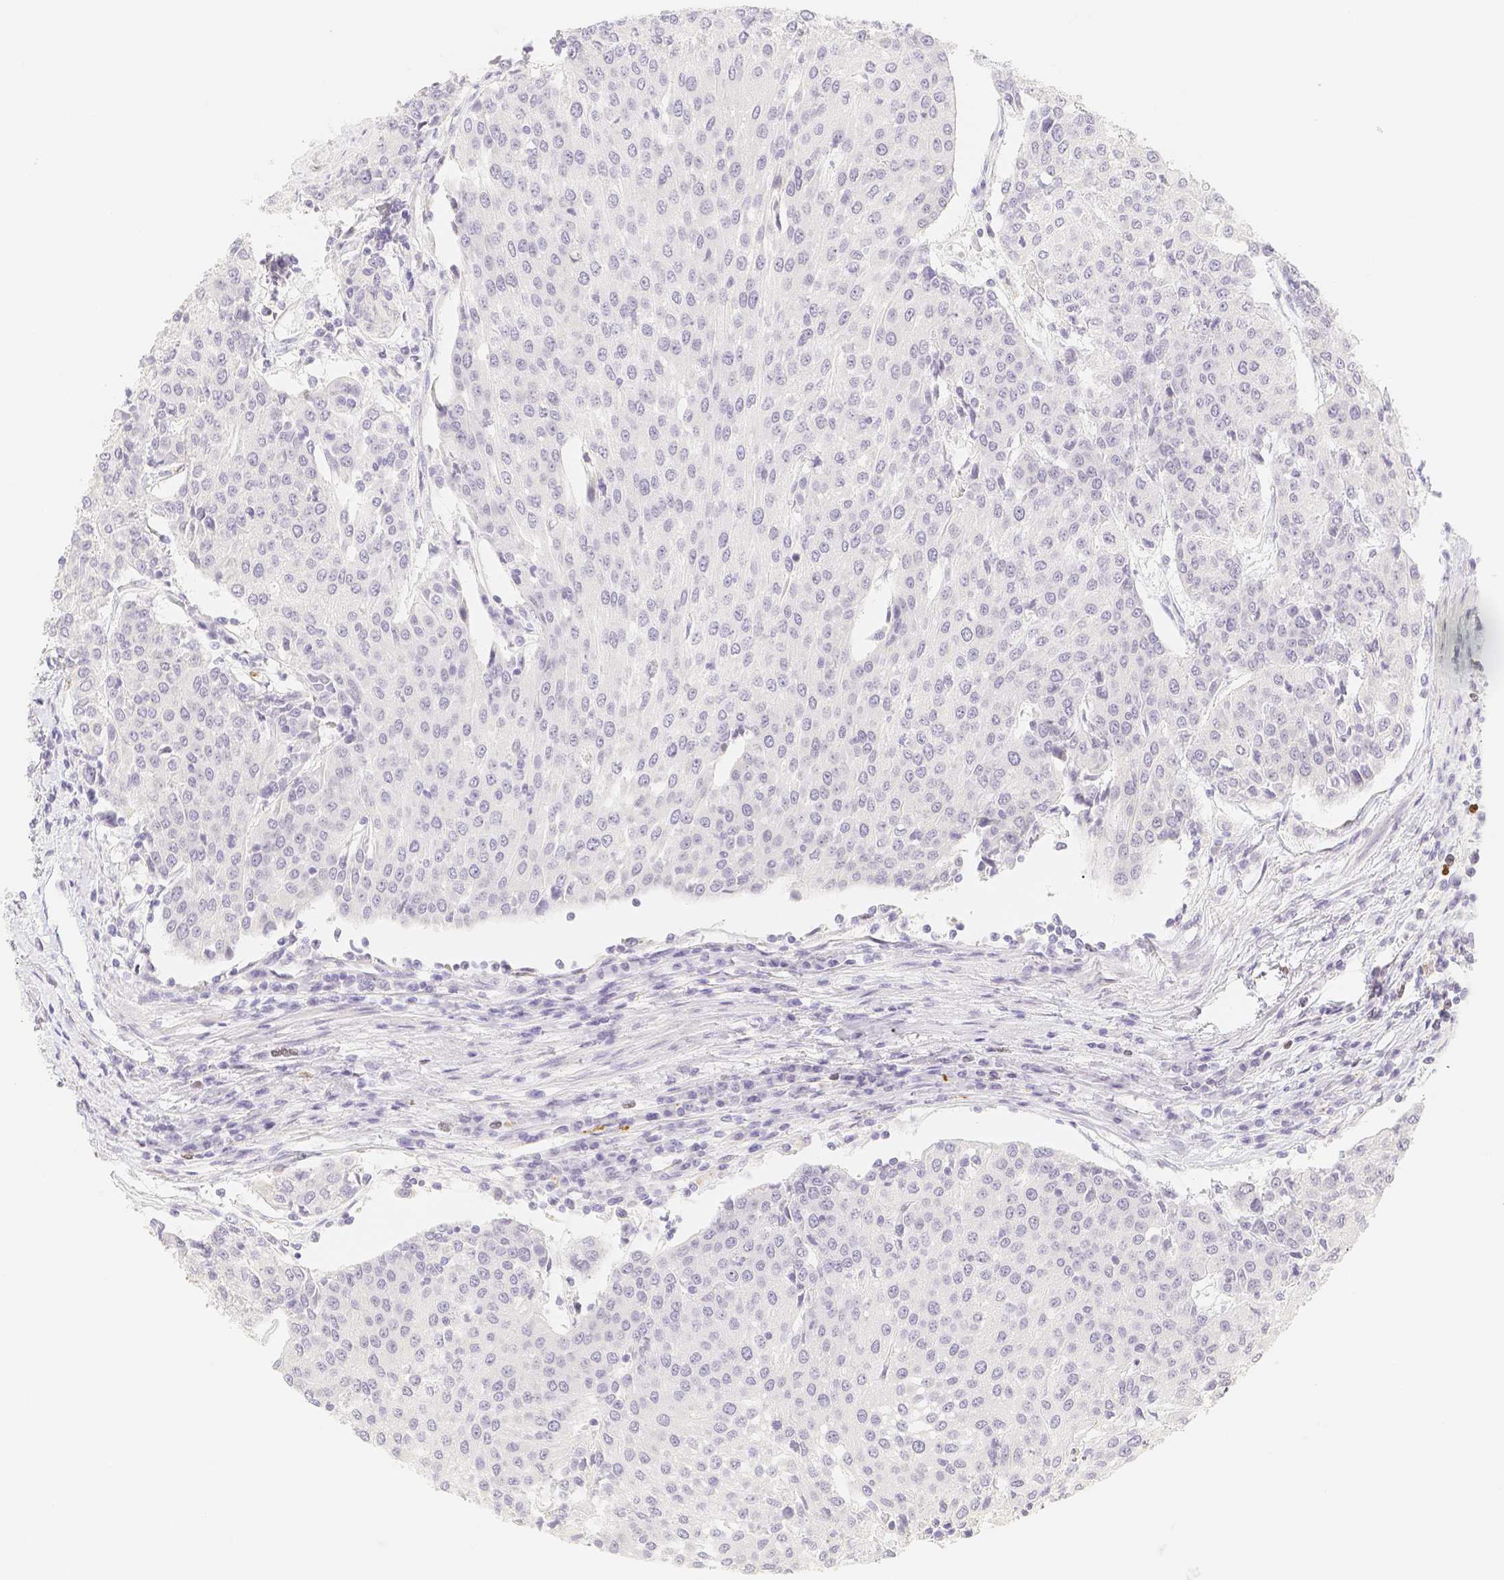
{"staining": {"intensity": "negative", "quantity": "none", "location": "none"}, "tissue": "urothelial cancer", "cell_type": "Tumor cells", "image_type": "cancer", "snomed": [{"axis": "morphology", "description": "Urothelial carcinoma, High grade"}, {"axis": "topography", "description": "Urinary bladder"}], "caption": "Human urothelial cancer stained for a protein using immunohistochemistry reveals no staining in tumor cells.", "gene": "PADI4", "patient": {"sex": "female", "age": 85}}